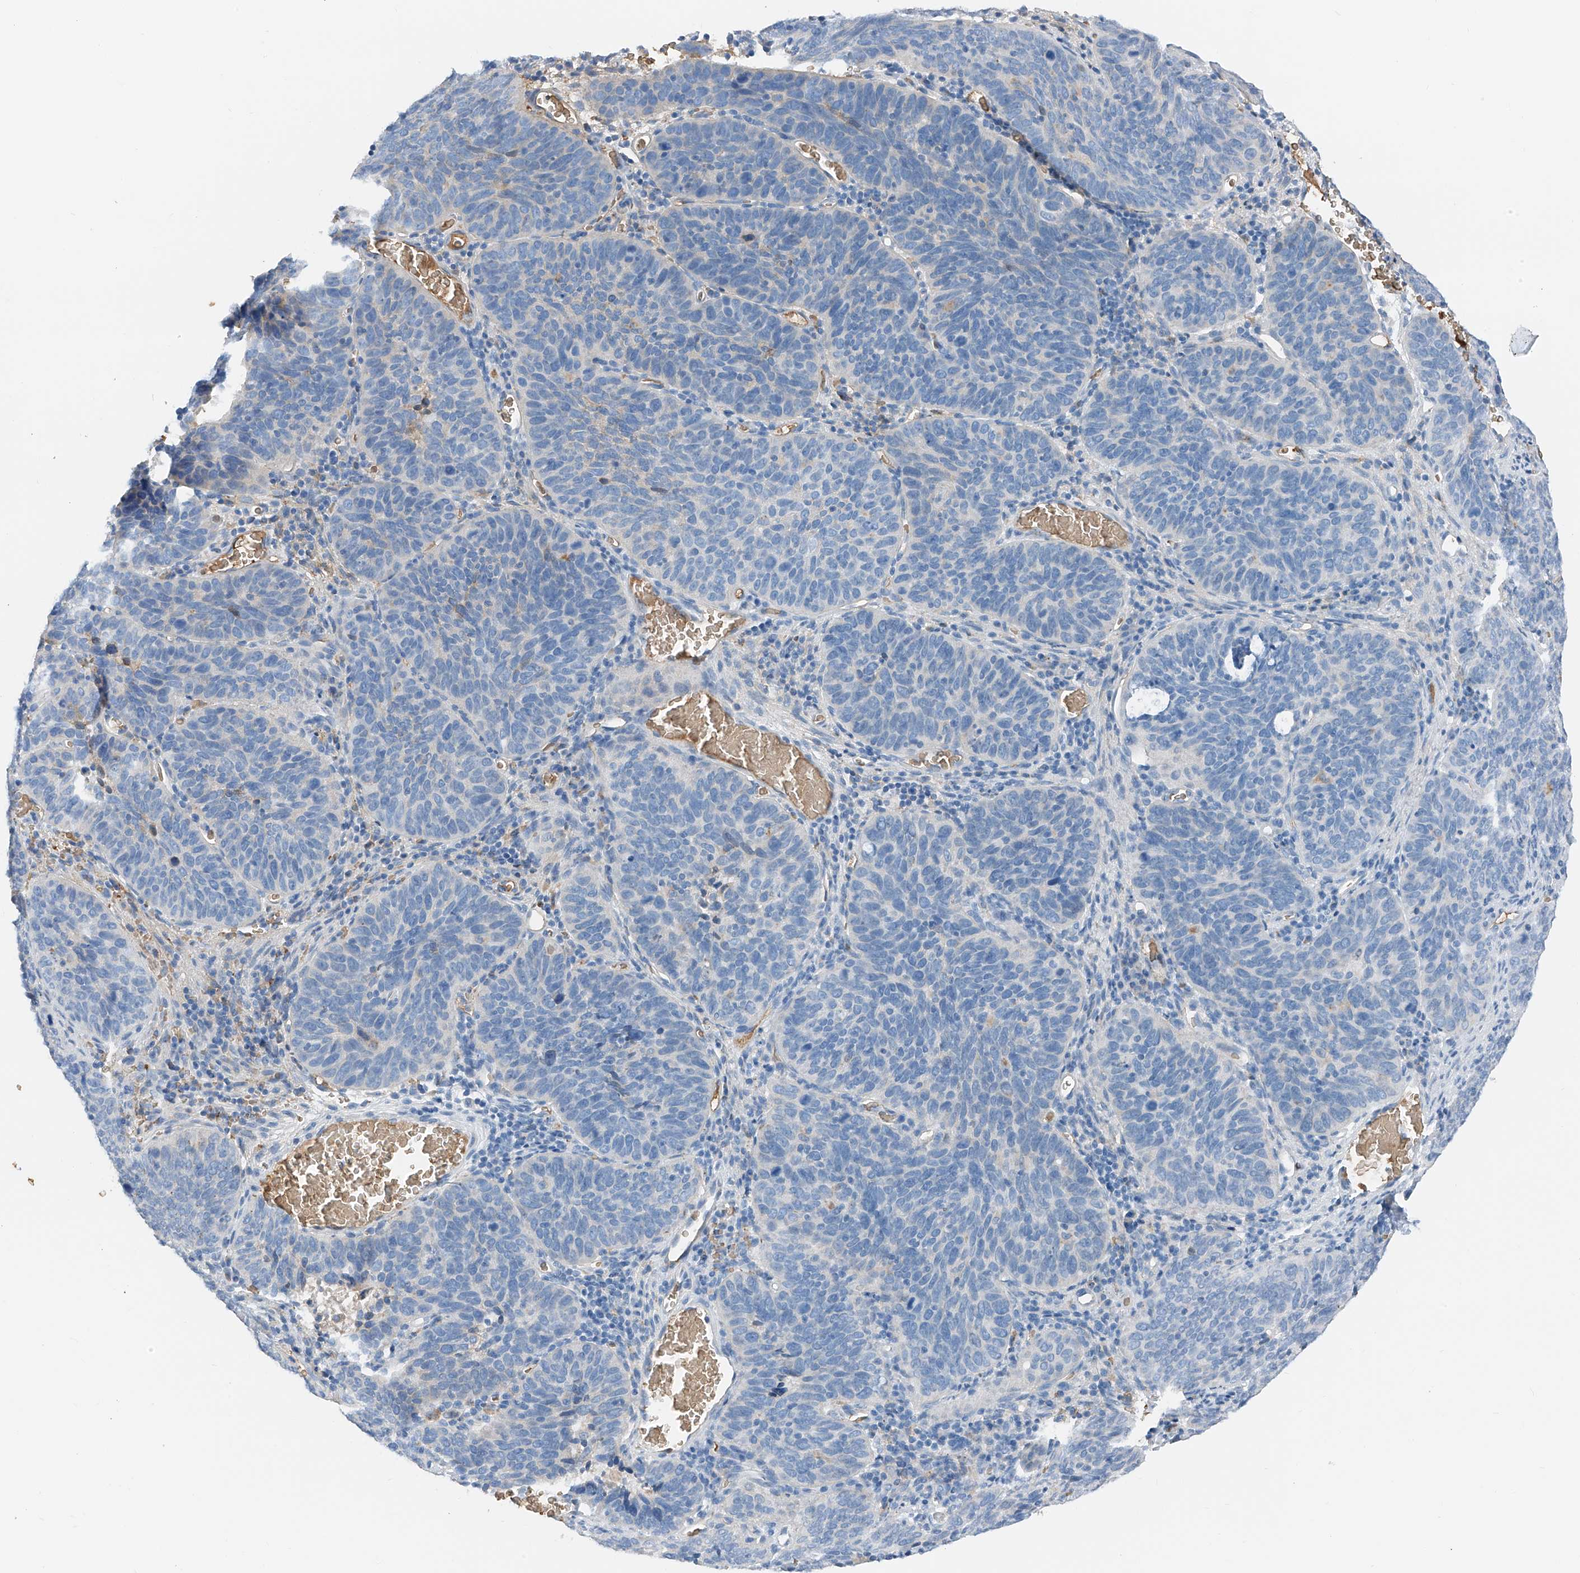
{"staining": {"intensity": "negative", "quantity": "none", "location": "none"}, "tissue": "cervical cancer", "cell_type": "Tumor cells", "image_type": "cancer", "snomed": [{"axis": "morphology", "description": "Squamous cell carcinoma, NOS"}, {"axis": "topography", "description": "Cervix"}], "caption": "DAB immunohistochemical staining of cervical cancer (squamous cell carcinoma) displays no significant staining in tumor cells.", "gene": "PRSS23", "patient": {"sex": "female", "age": 60}}